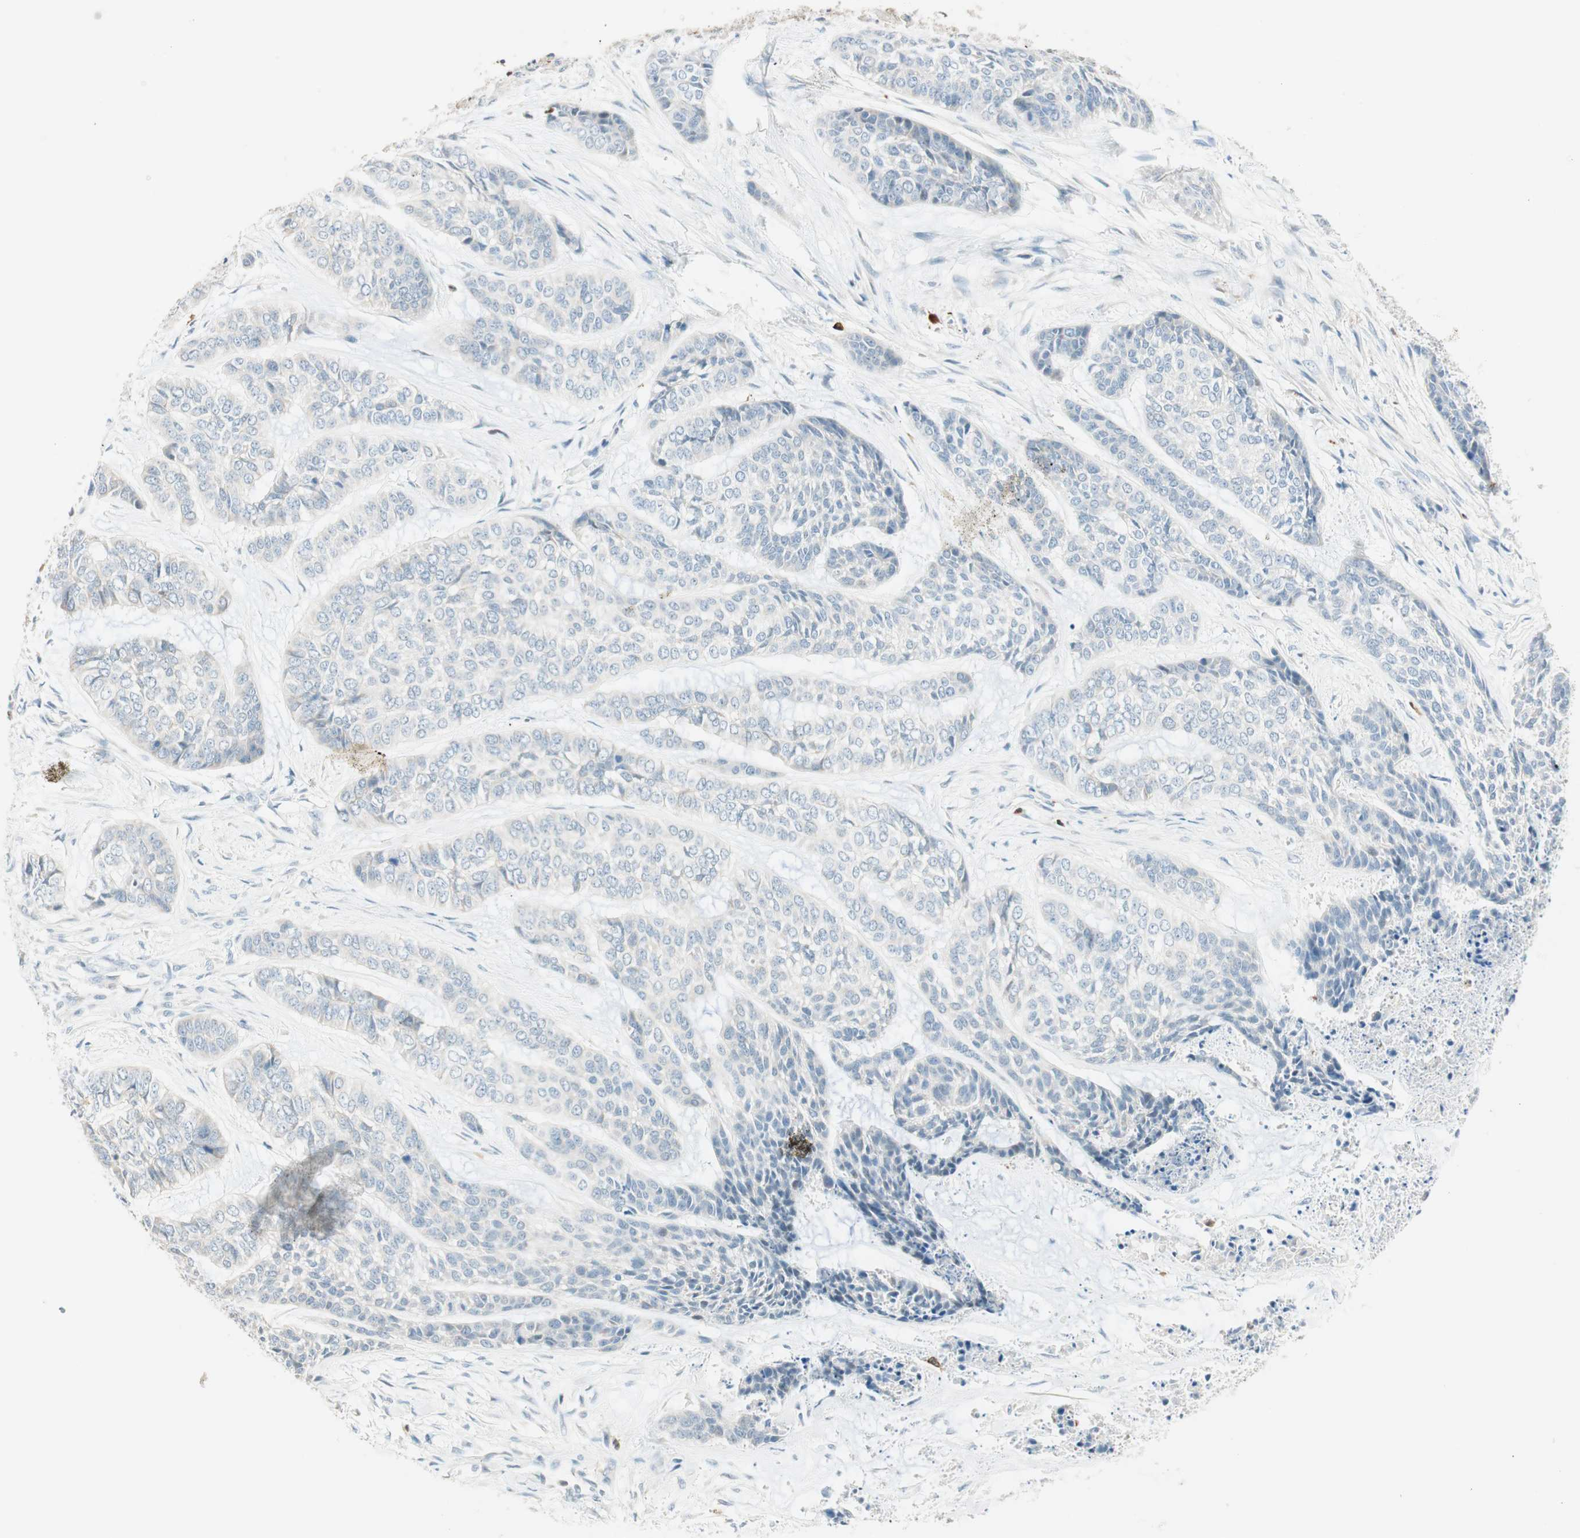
{"staining": {"intensity": "negative", "quantity": "none", "location": "none"}, "tissue": "skin cancer", "cell_type": "Tumor cells", "image_type": "cancer", "snomed": [{"axis": "morphology", "description": "Basal cell carcinoma"}, {"axis": "topography", "description": "Skin"}], "caption": "Protein analysis of skin cancer exhibits no significant positivity in tumor cells. (DAB (3,3'-diaminobenzidine) IHC visualized using brightfield microscopy, high magnification).", "gene": "HPGD", "patient": {"sex": "female", "age": 64}}